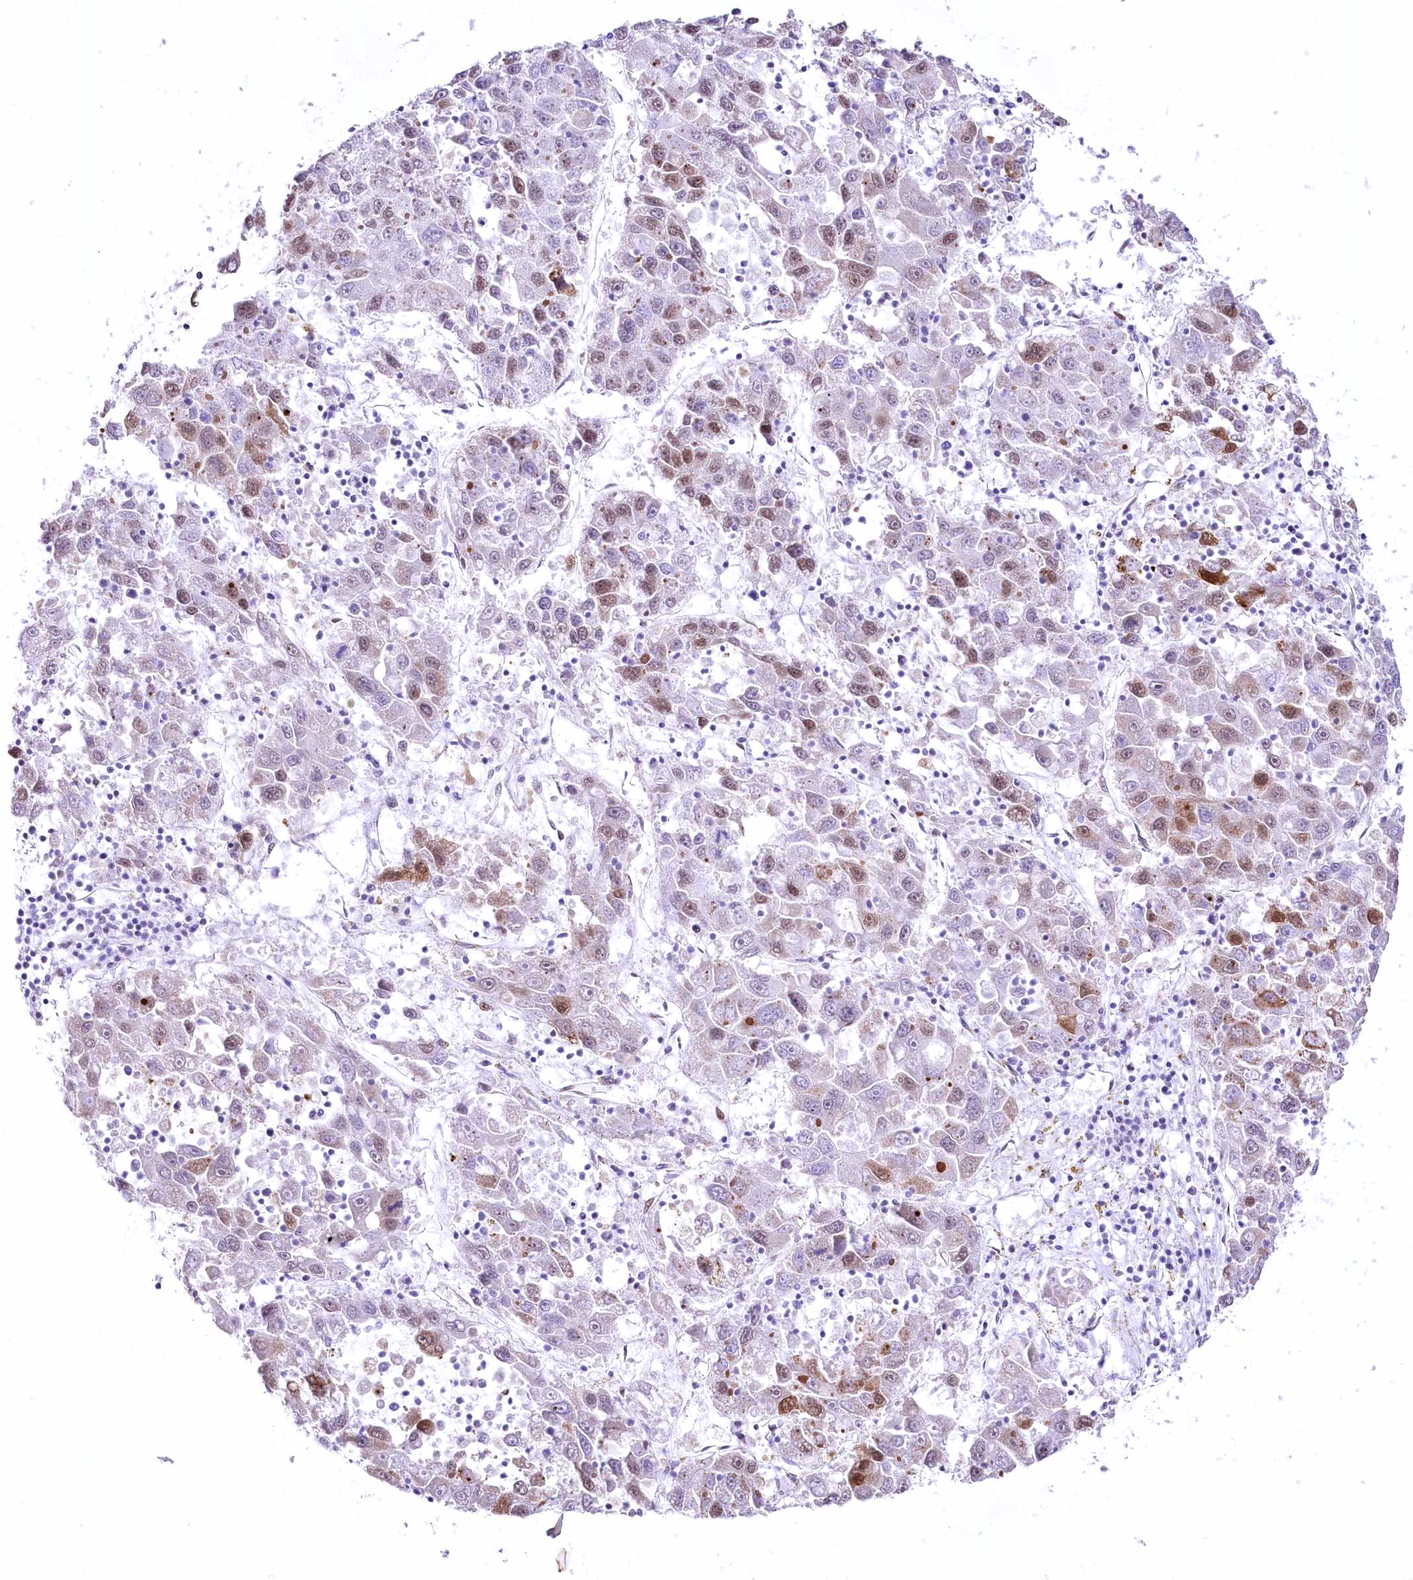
{"staining": {"intensity": "moderate", "quantity": "<25%", "location": "cytoplasmic/membranous,nuclear"}, "tissue": "liver cancer", "cell_type": "Tumor cells", "image_type": "cancer", "snomed": [{"axis": "morphology", "description": "Carcinoma, Hepatocellular, NOS"}, {"axis": "topography", "description": "Liver"}], "caption": "A micrograph showing moderate cytoplasmic/membranous and nuclear positivity in about <25% of tumor cells in hepatocellular carcinoma (liver), as visualized by brown immunohistochemical staining.", "gene": "YBX3", "patient": {"sex": "male", "age": 49}}